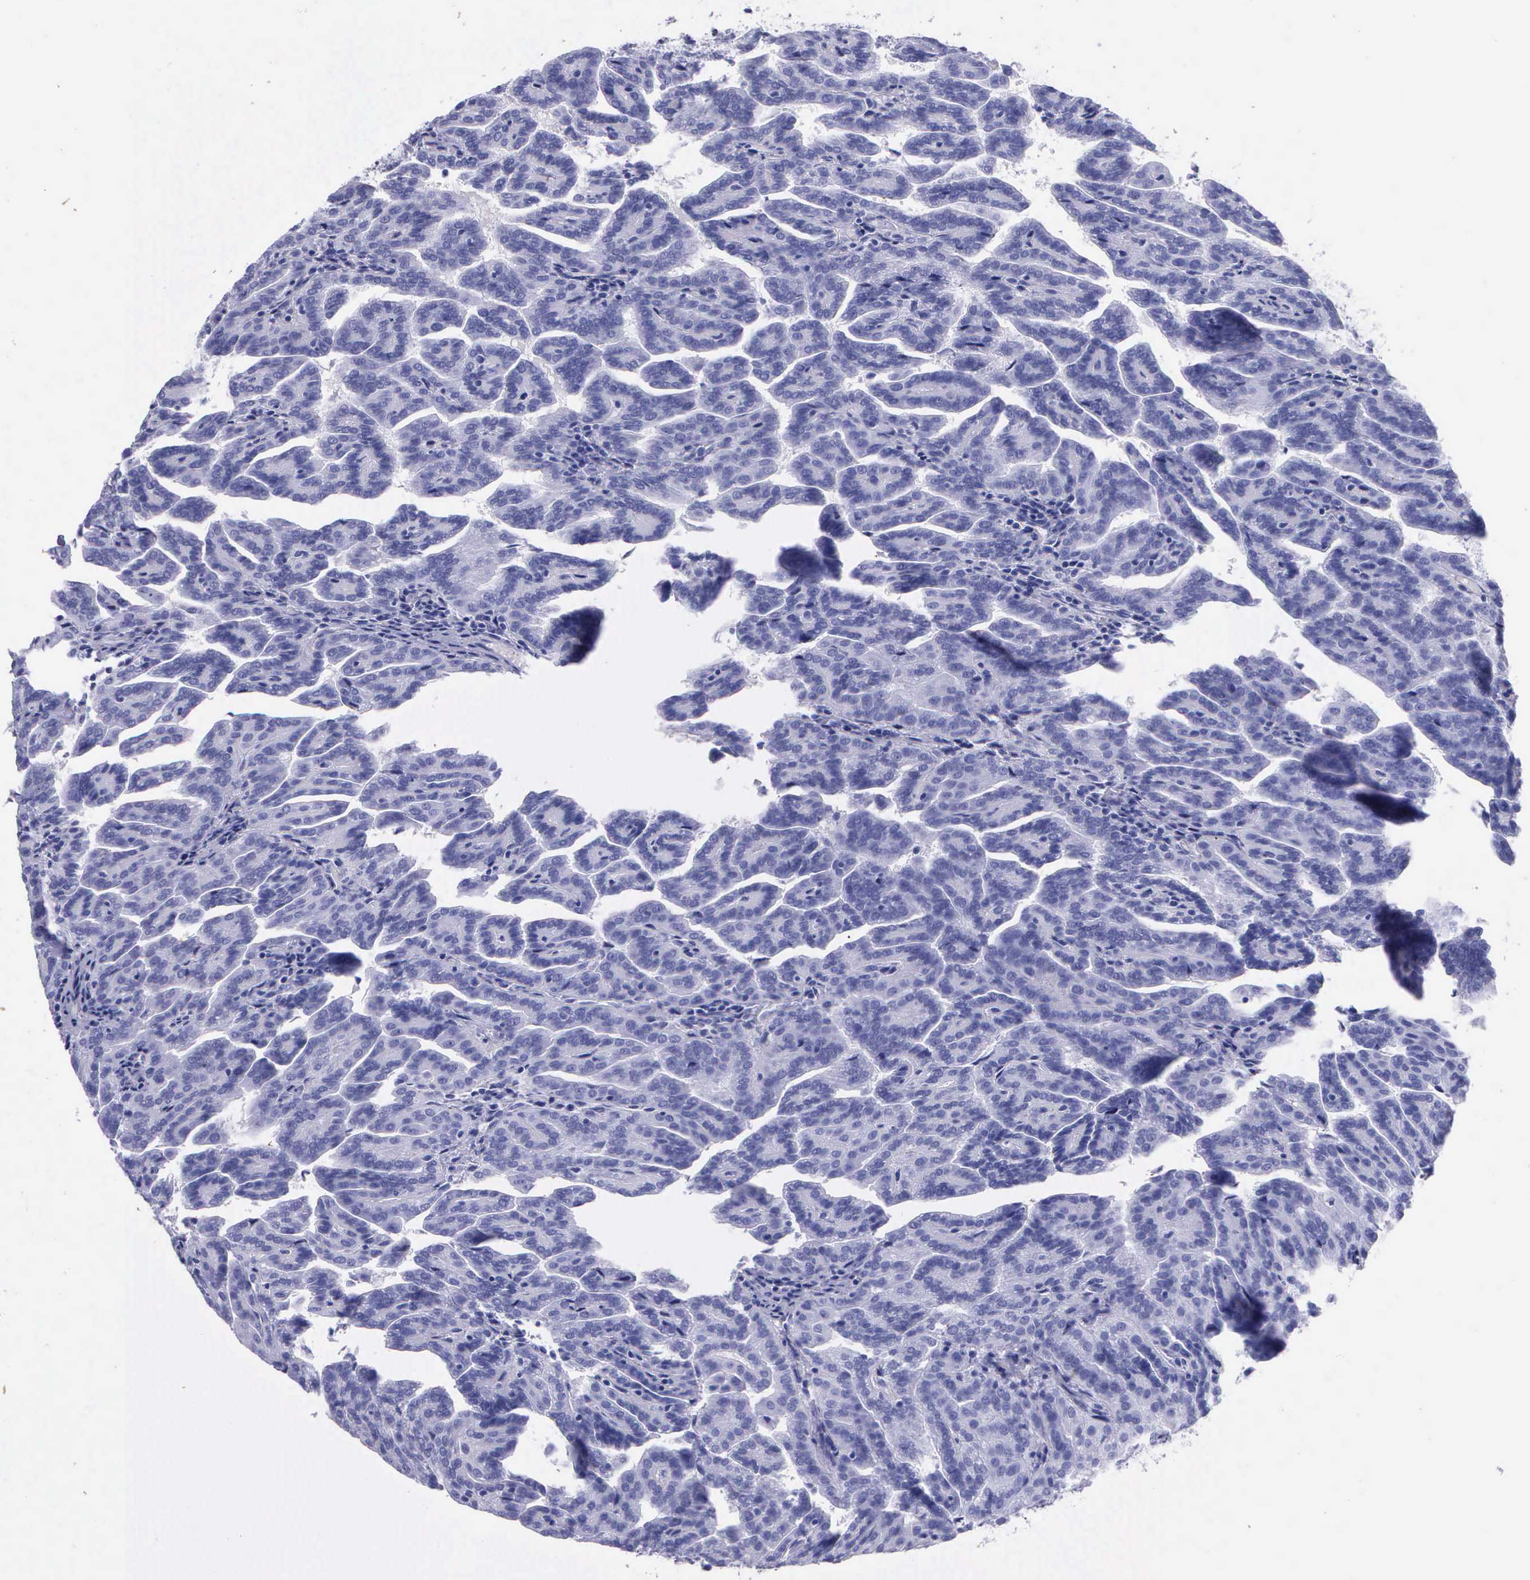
{"staining": {"intensity": "negative", "quantity": "none", "location": "none"}, "tissue": "renal cancer", "cell_type": "Tumor cells", "image_type": "cancer", "snomed": [{"axis": "morphology", "description": "Adenocarcinoma, NOS"}, {"axis": "topography", "description": "Kidney"}], "caption": "IHC of human renal cancer exhibits no positivity in tumor cells. The staining is performed using DAB brown chromogen with nuclei counter-stained in using hematoxylin.", "gene": "KLK3", "patient": {"sex": "male", "age": 61}}